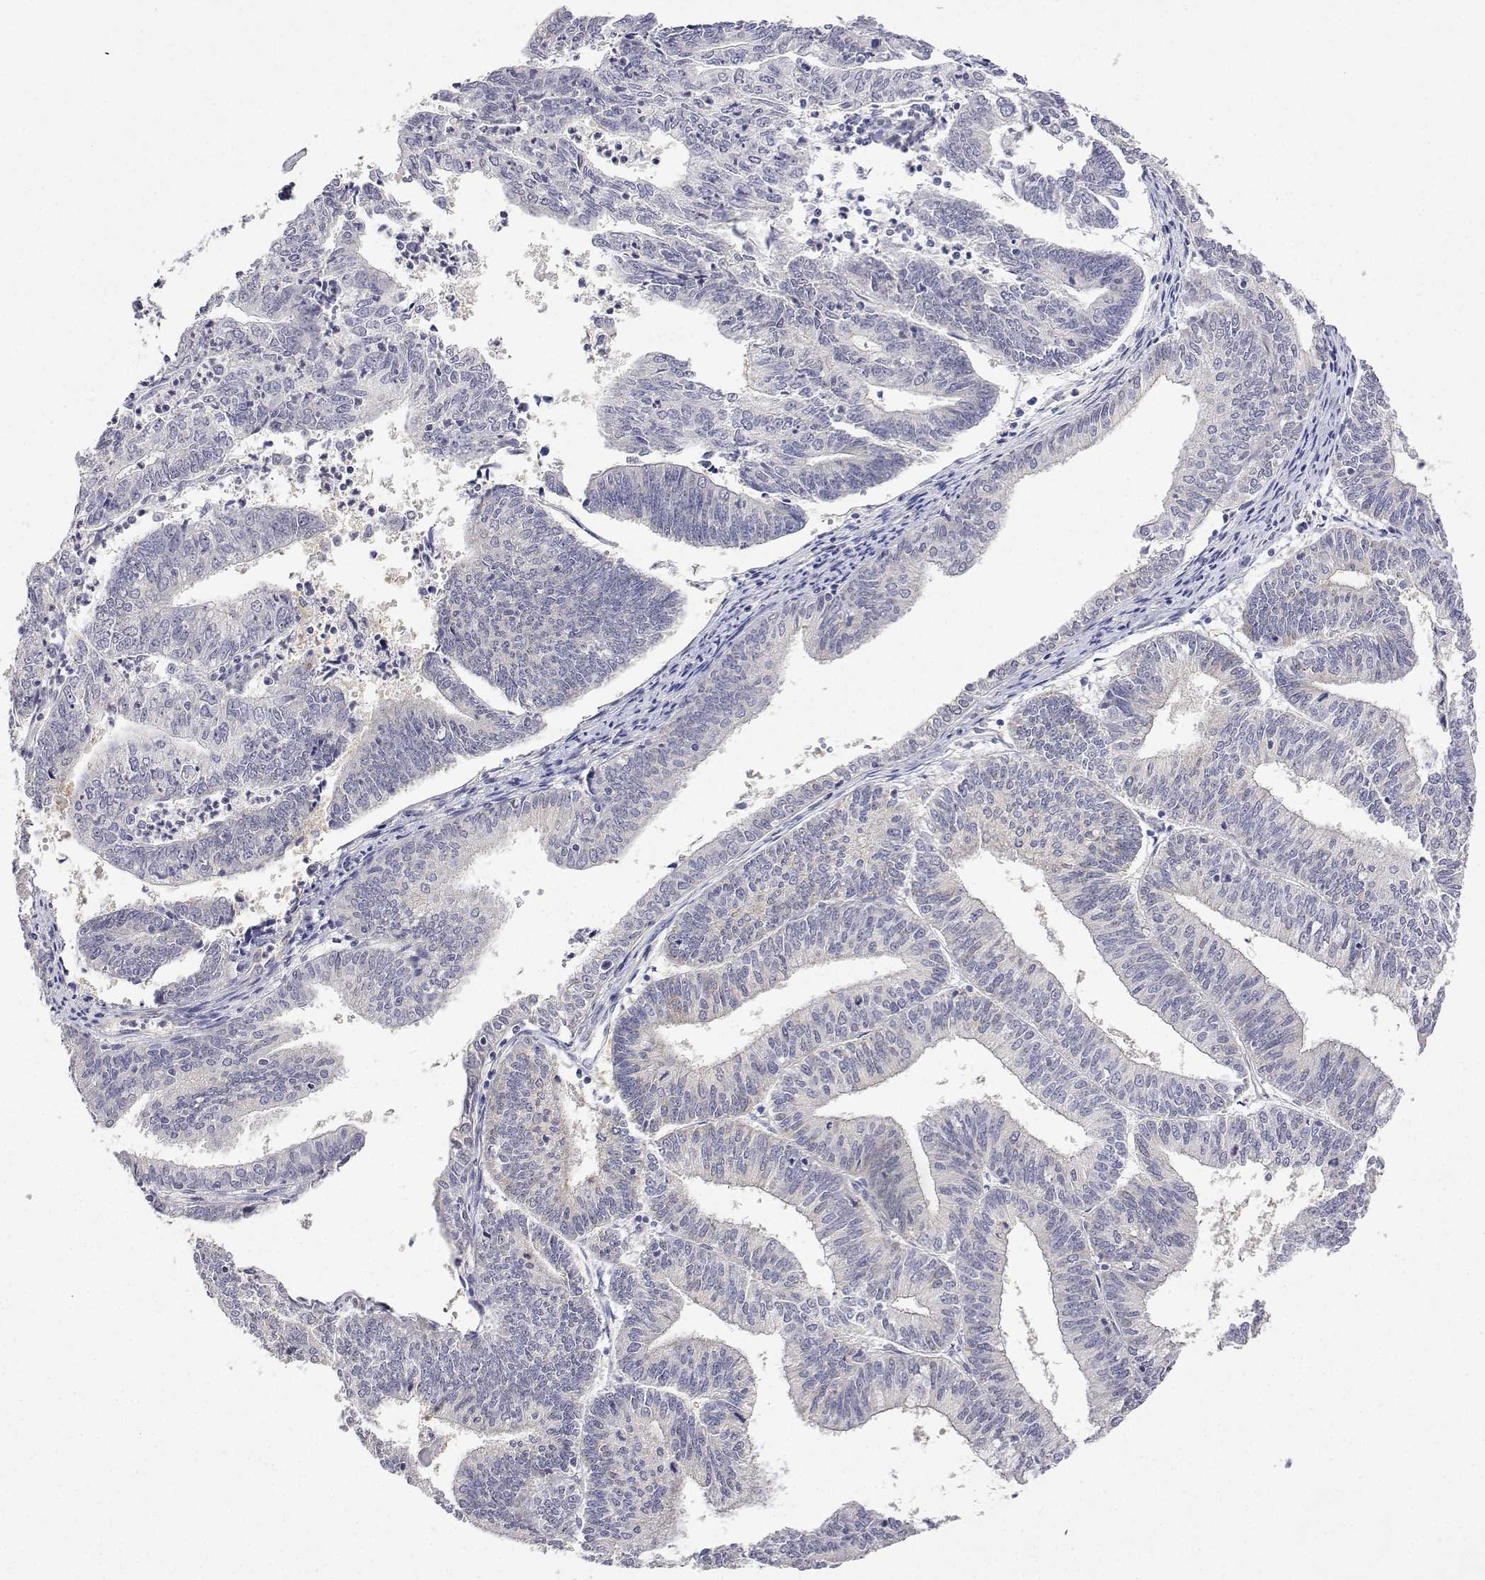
{"staining": {"intensity": "negative", "quantity": "none", "location": "none"}, "tissue": "endometrial cancer", "cell_type": "Tumor cells", "image_type": "cancer", "snomed": [{"axis": "morphology", "description": "Adenocarcinoma, NOS"}, {"axis": "topography", "description": "Endometrium"}], "caption": "Tumor cells show no significant protein staining in endometrial adenocarcinoma.", "gene": "PLCB1", "patient": {"sex": "female", "age": 61}}